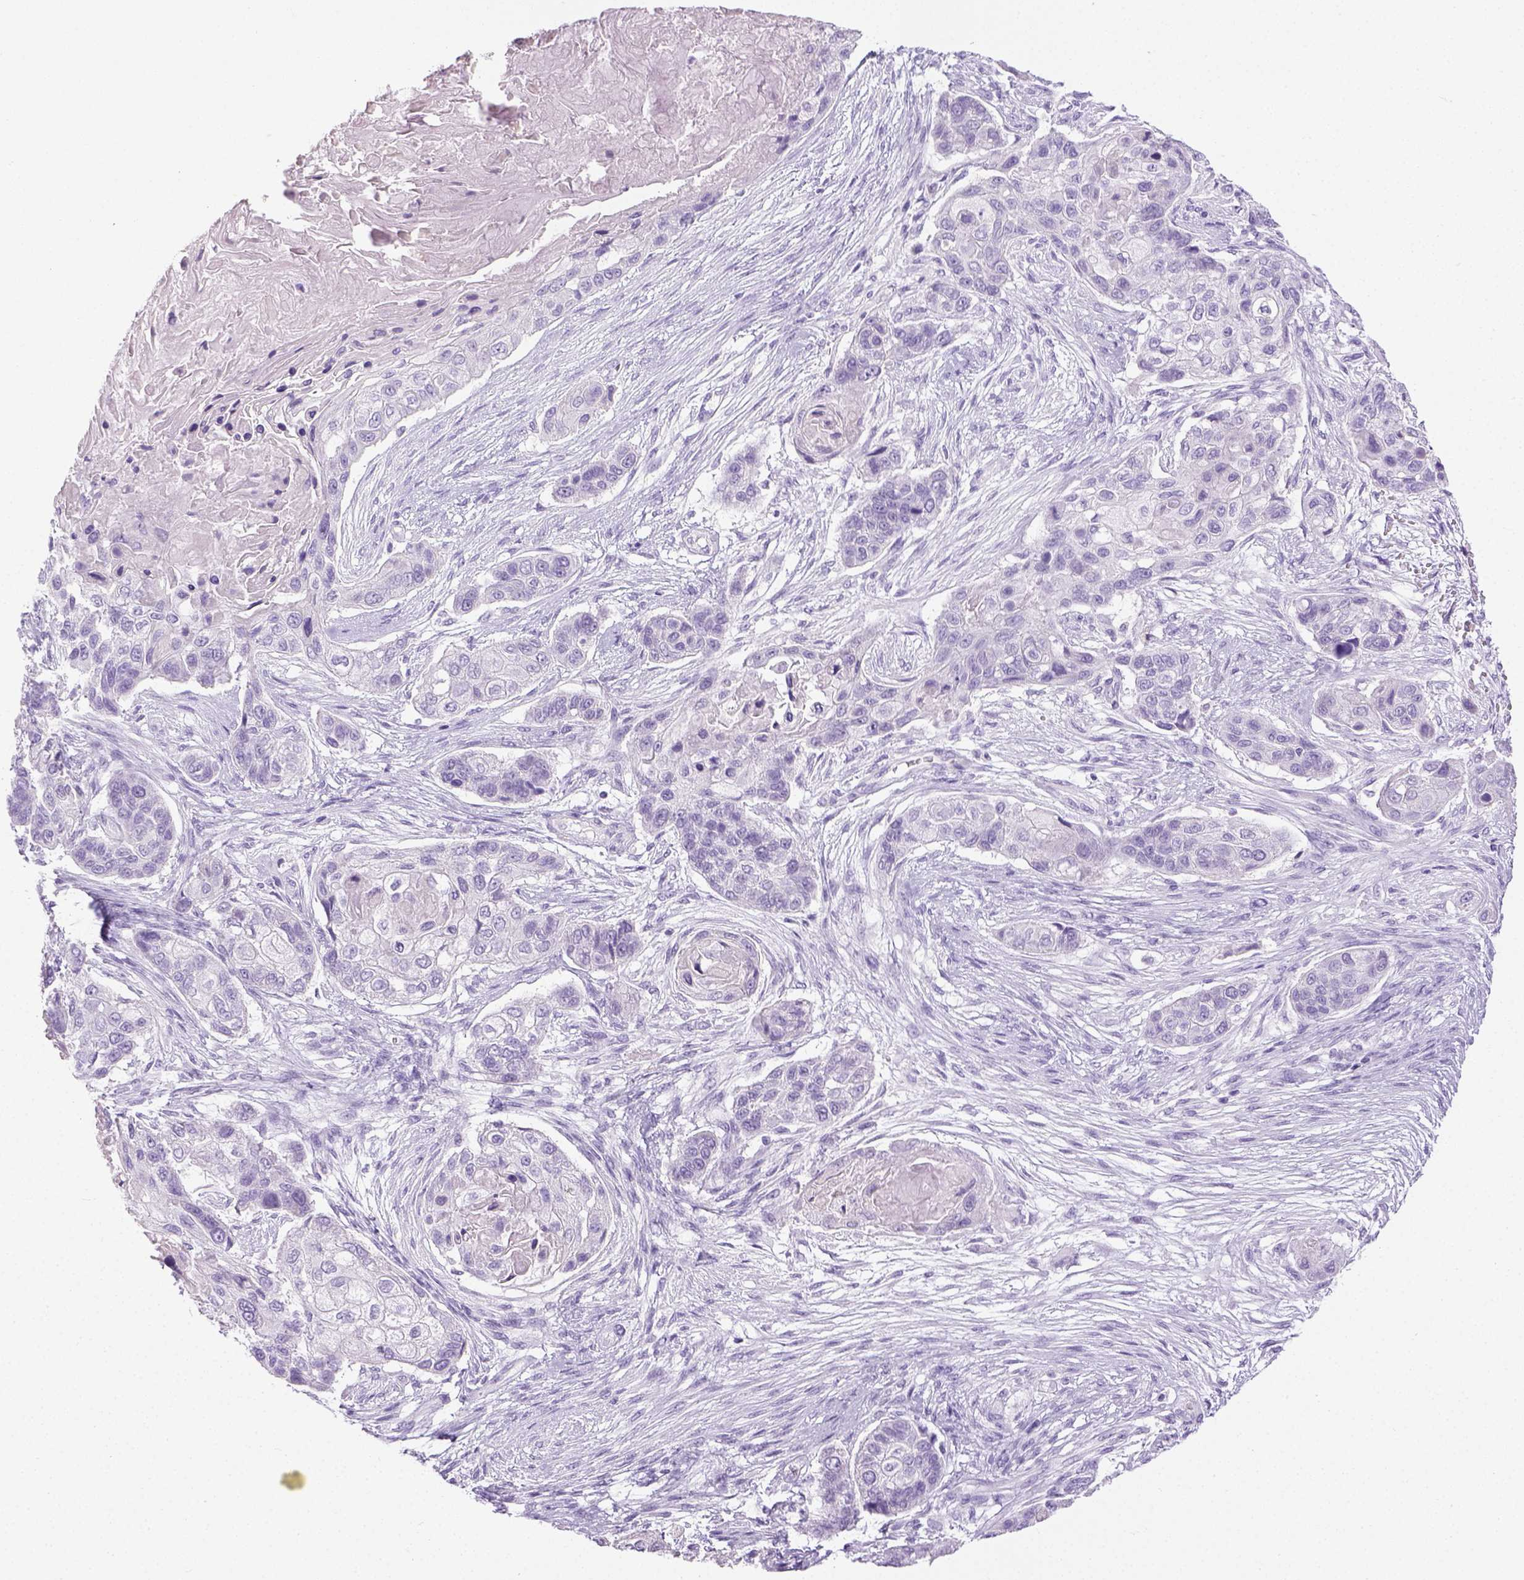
{"staining": {"intensity": "negative", "quantity": "none", "location": "none"}, "tissue": "lung cancer", "cell_type": "Tumor cells", "image_type": "cancer", "snomed": [{"axis": "morphology", "description": "Squamous cell carcinoma, NOS"}, {"axis": "topography", "description": "Lung"}], "caption": "Lung cancer (squamous cell carcinoma) stained for a protein using IHC exhibits no expression tumor cells.", "gene": "LGSN", "patient": {"sex": "male", "age": 69}}